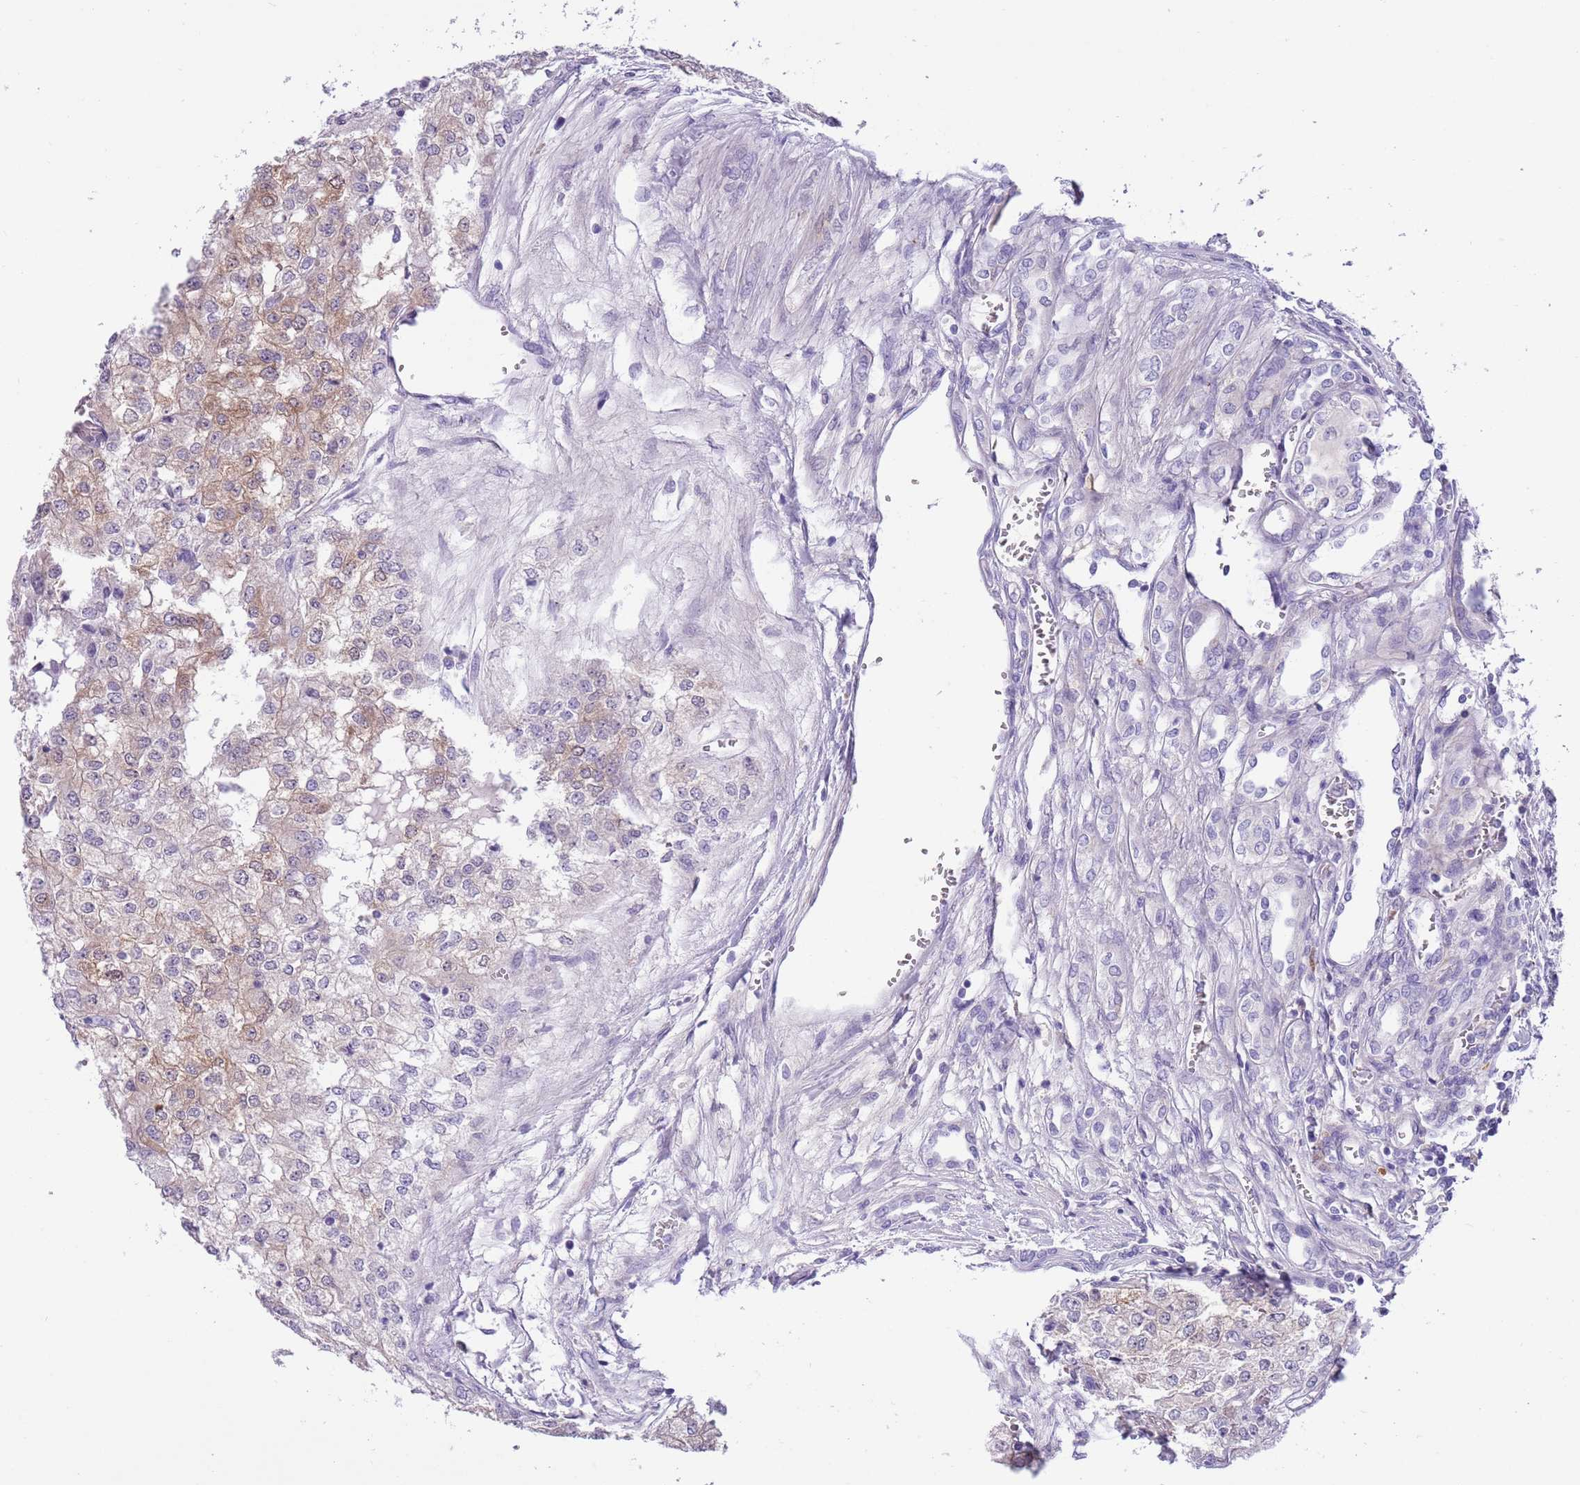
{"staining": {"intensity": "moderate", "quantity": "25%-75%", "location": "cytoplasmic/membranous"}, "tissue": "renal cancer", "cell_type": "Tumor cells", "image_type": "cancer", "snomed": [{"axis": "morphology", "description": "Adenocarcinoma, NOS"}, {"axis": "topography", "description": "Kidney"}], "caption": "Human renal cancer (adenocarcinoma) stained with a protein marker reveals moderate staining in tumor cells.", "gene": "PFKFB2", "patient": {"sex": "female", "age": 54}}